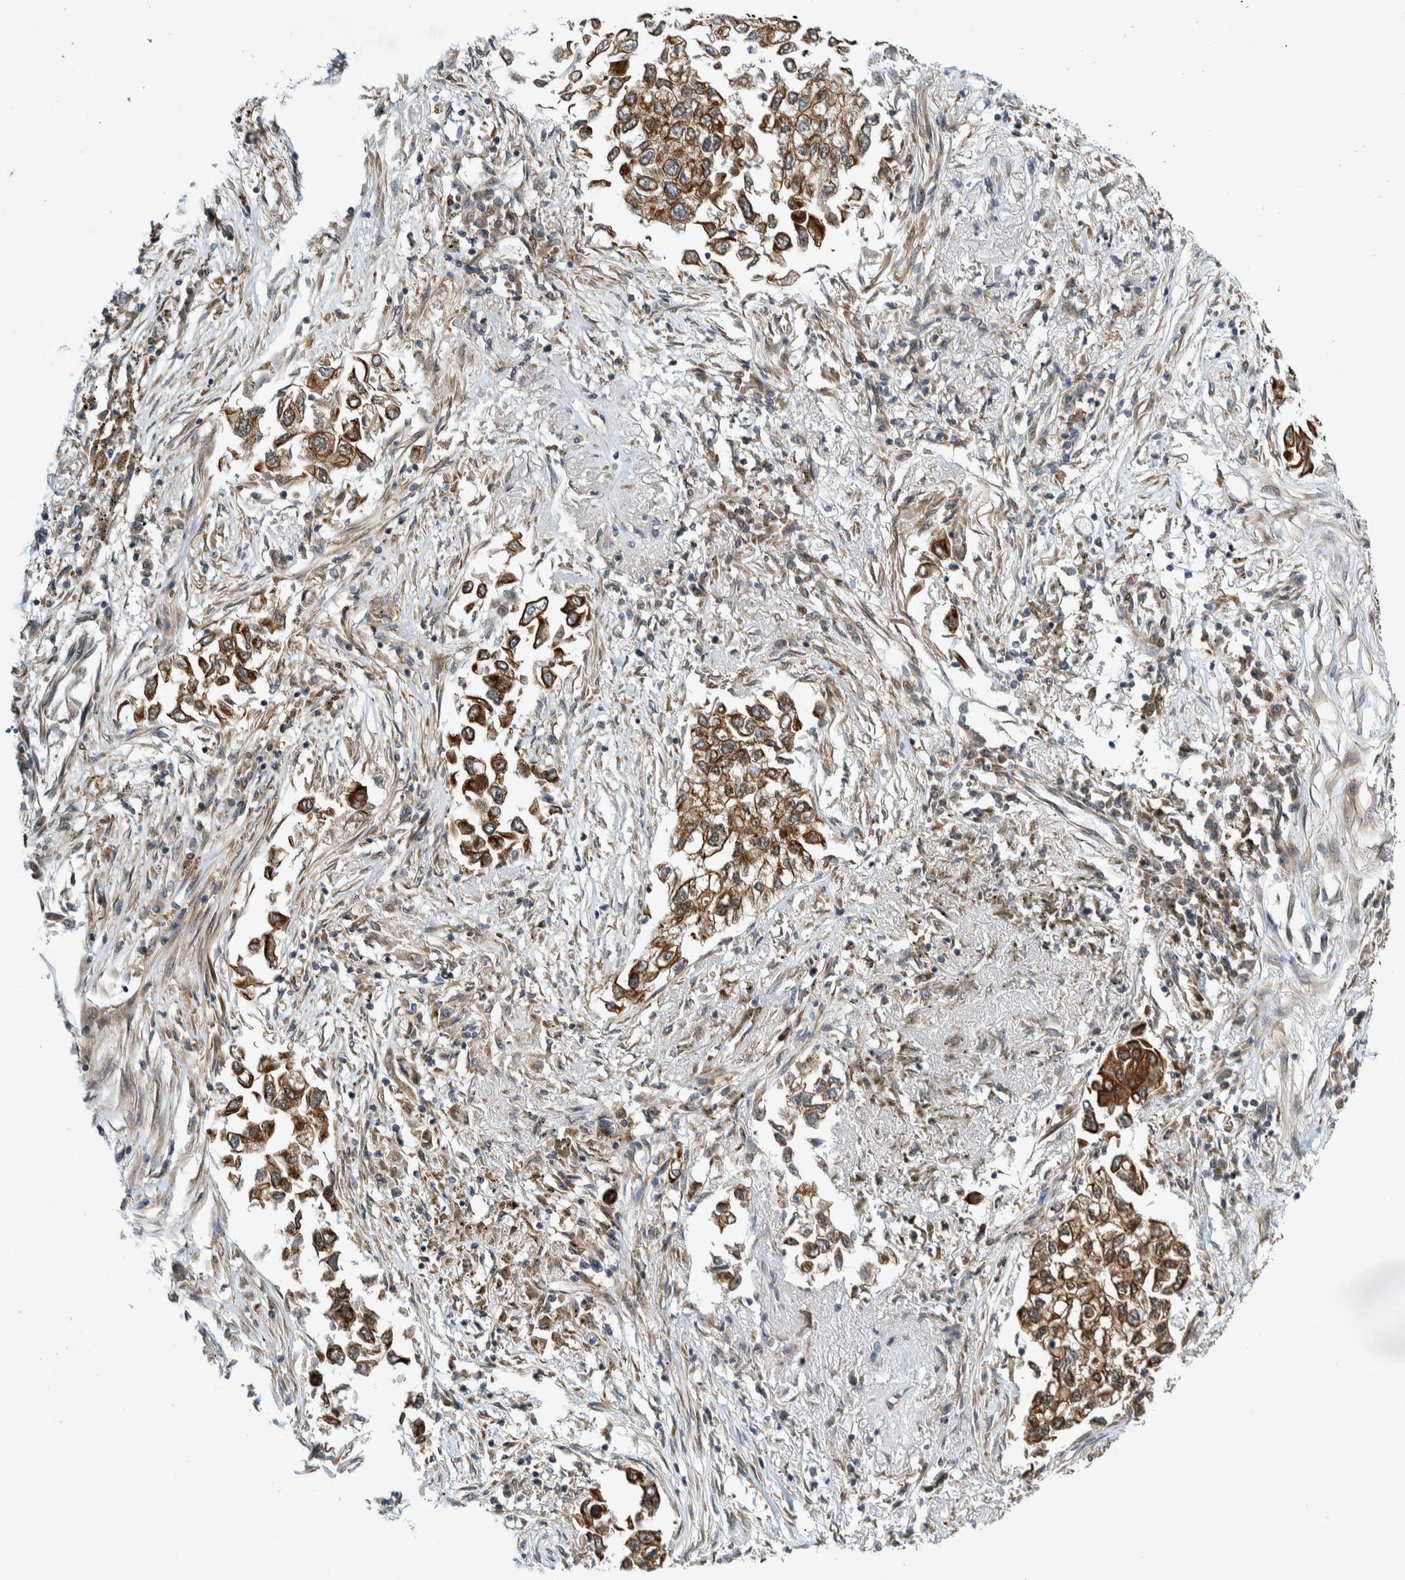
{"staining": {"intensity": "moderate", "quantity": ">75%", "location": "cytoplasmic/membranous"}, "tissue": "lung cancer", "cell_type": "Tumor cells", "image_type": "cancer", "snomed": [{"axis": "morphology", "description": "Inflammation, NOS"}, {"axis": "morphology", "description": "Adenocarcinoma, NOS"}, {"axis": "topography", "description": "Lung"}], "caption": "Tumor cells display moderate cytoplasmic/membranous staining in about >75% of cells in lung adenocarcinoma.", "gene": "CCDC57", "patient": {"sex": "male", "age": 63}}